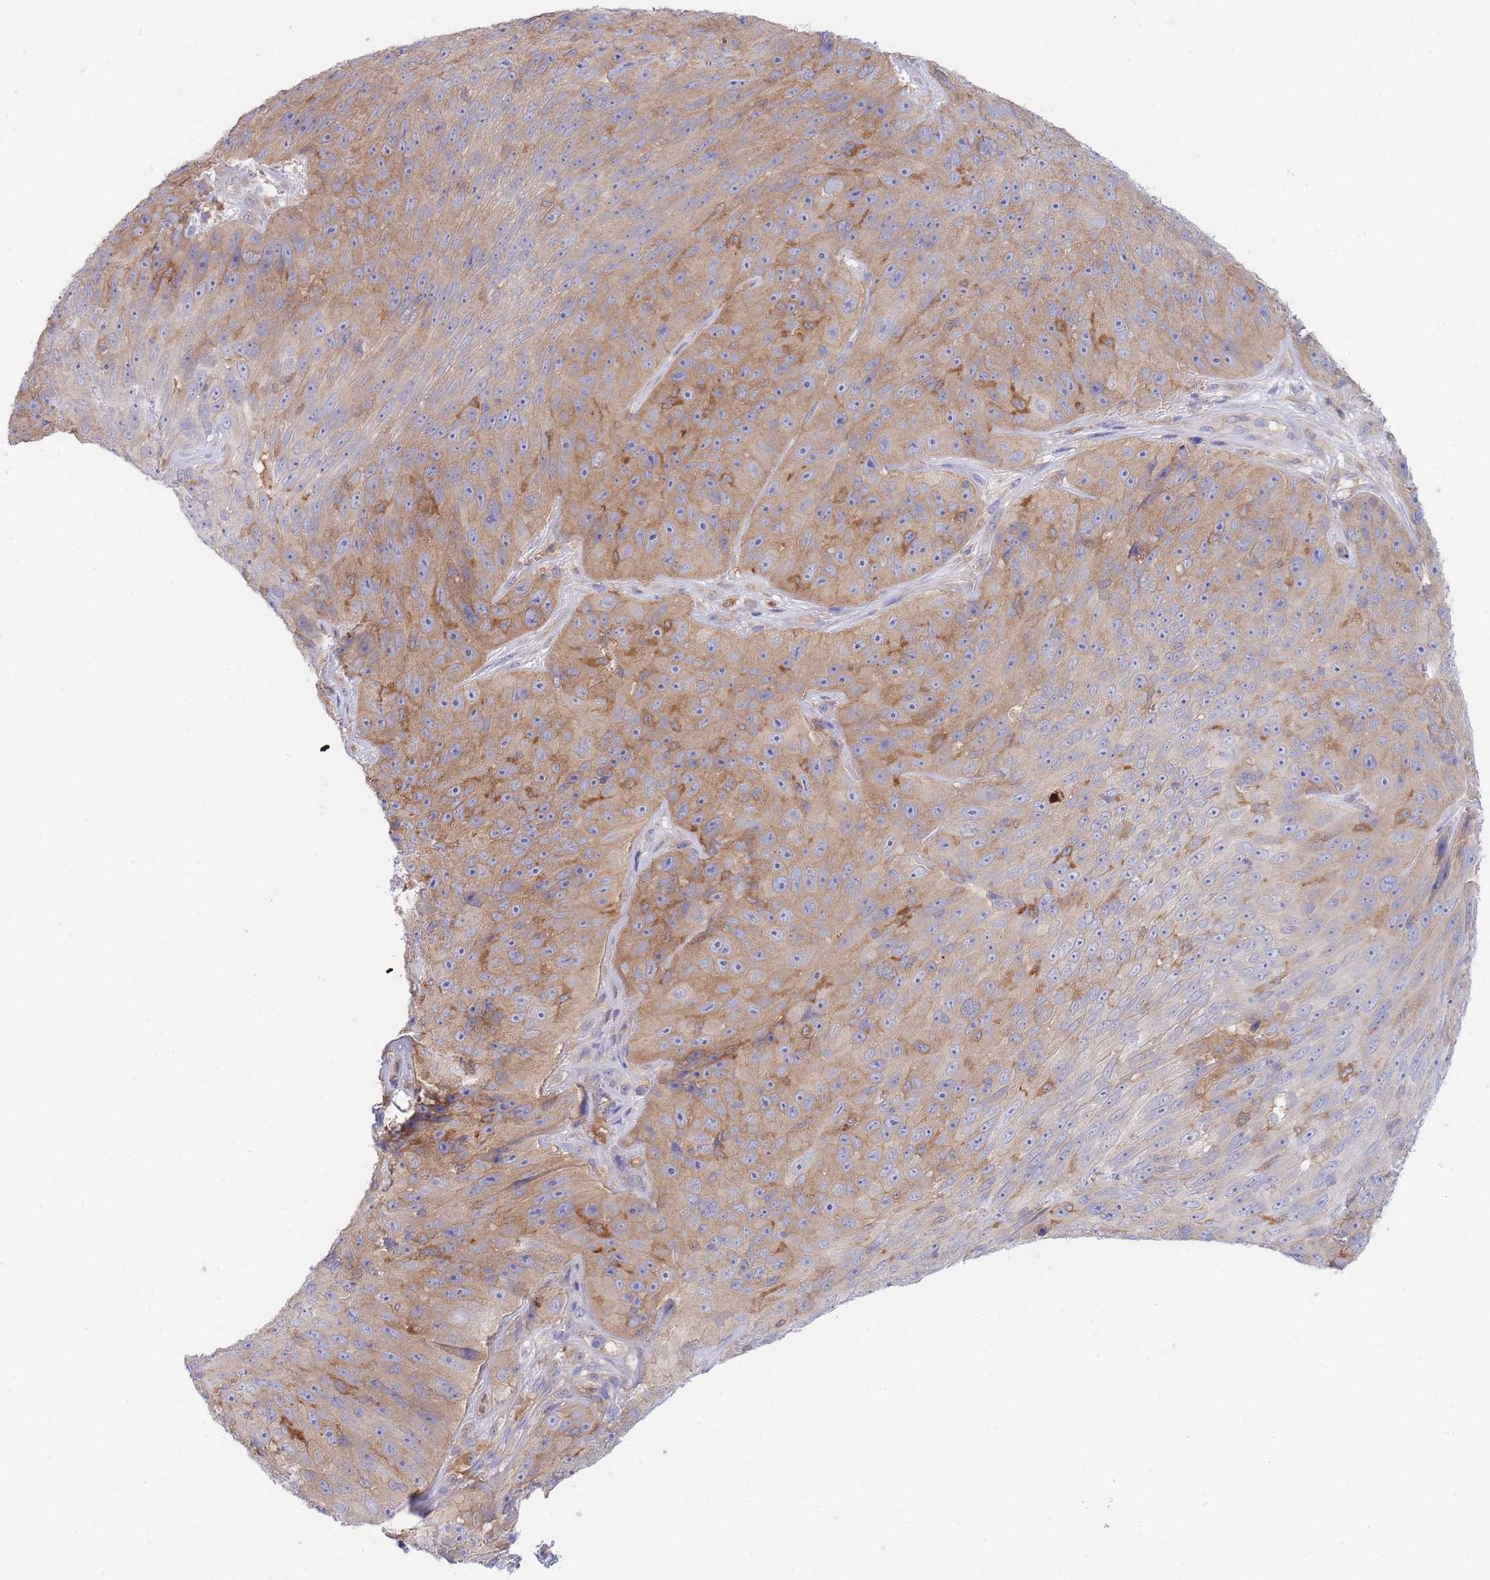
{"staining": {"intensity": "moderate", "quantity": ">75%", "location": "cytoplasmic/membranous"}, "tissue": "skin cancer", "cell_type": "Tumor cells", "image_type": "cancer", "snomed": [{"axis": "morphology", "description": "Squamous cell carcinoma, NOS"}, {"axis": "topography", "description": "Skin"}], "caption": "The photomicrograph reveals staining of skin cancer (squamous cell carcinoma), revealing moderate cytoplasmic/membranous protein expression (brown color) within tumor cells.", "gene": "NAMPT", "patient": {"sex": "female", "age": 87}}